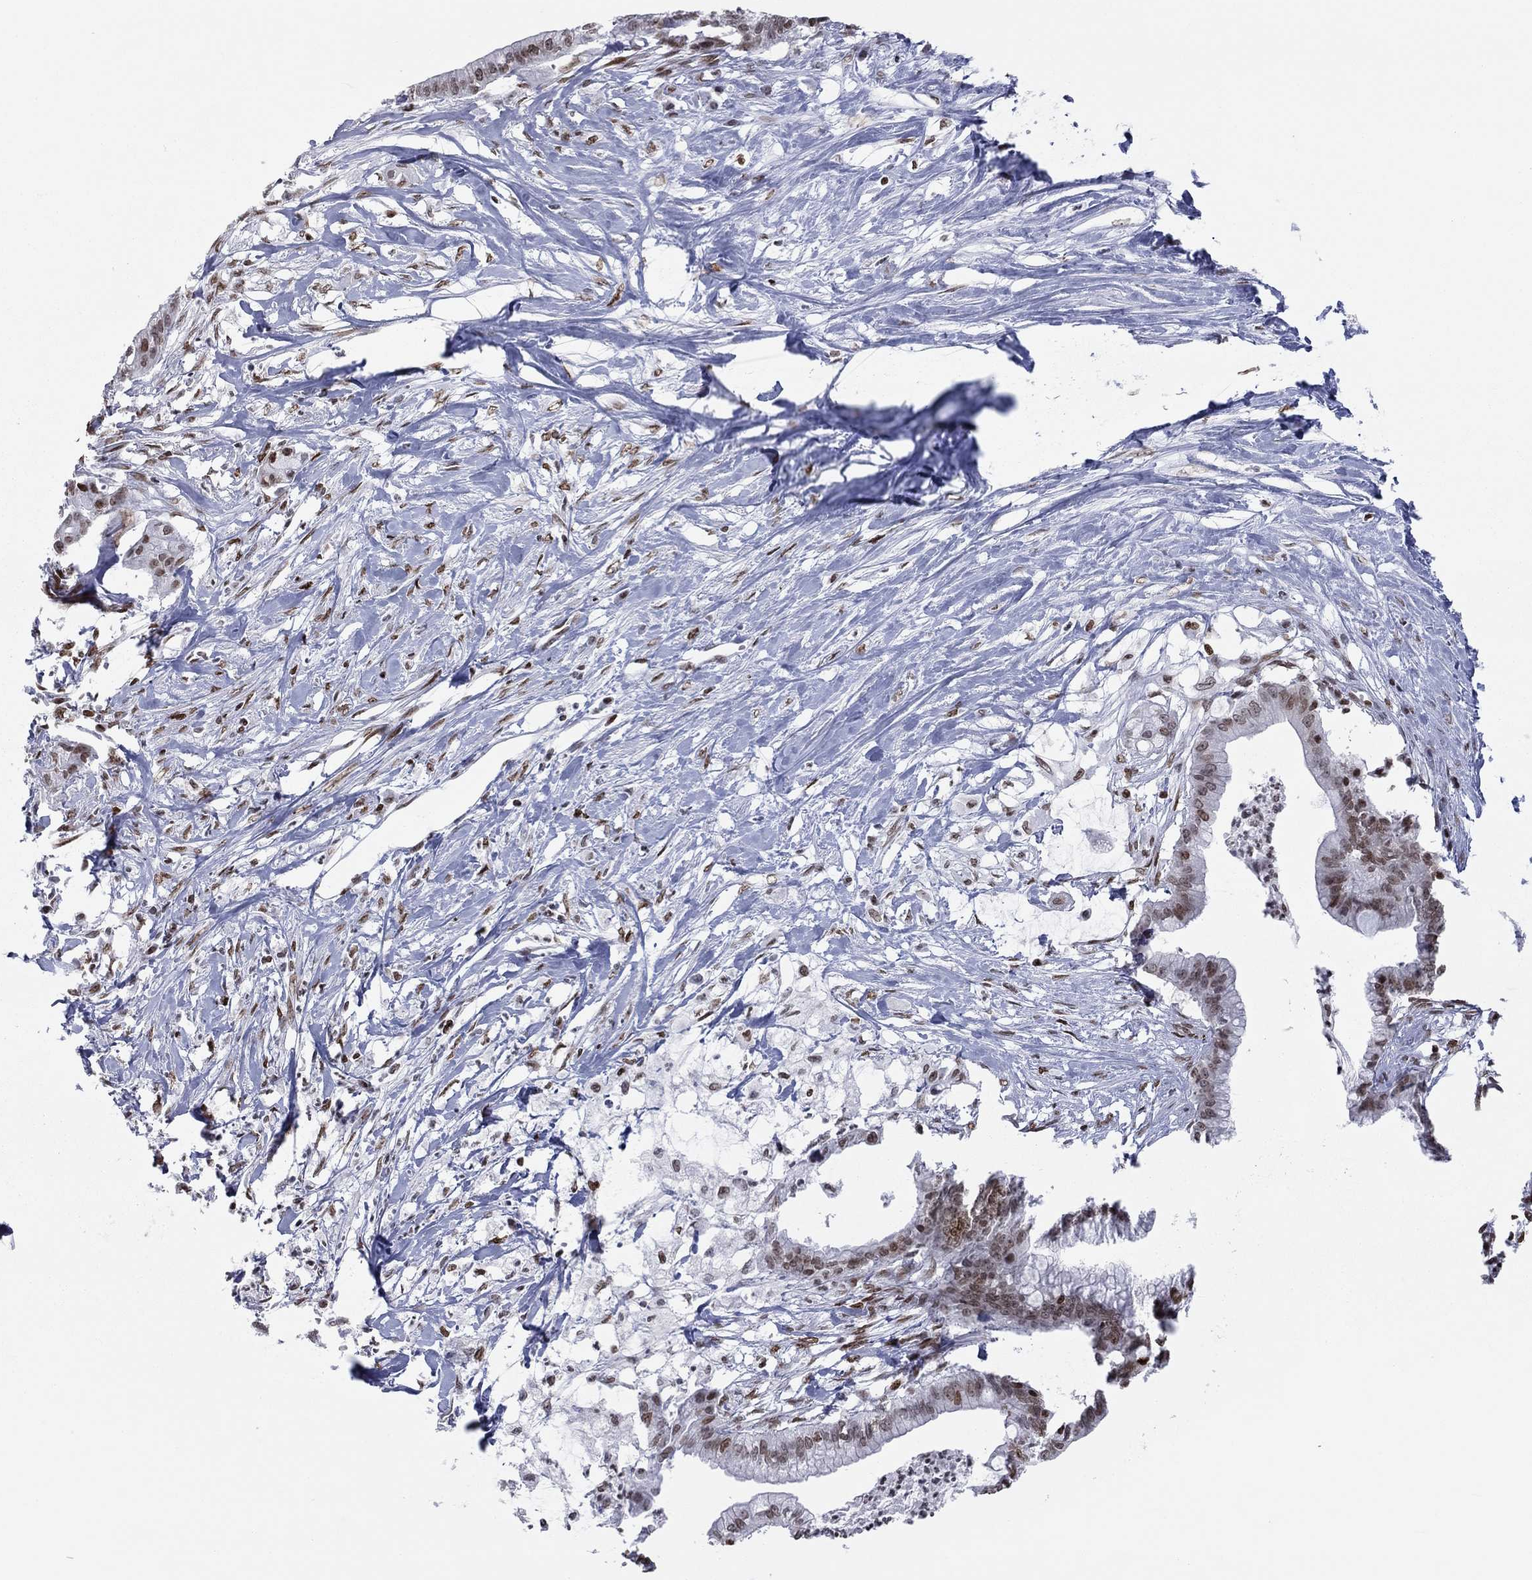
{"staining": {"intensity": "moderate", "quantity": ">75%", "location": "nuclear"}, "tissue": "pancreatic cancer", "cell_type": "Tumor cells", "image_type": "cancer", "snomed": [{"axis": "morphology", "description": "Normal tissue, NOS"}, {"axis": "morphology", "description": "Adenocarcinoma, NOS"}, {"axis": "topography", "description": "Pancreas"}], "caption": "A high-resolution micrograph shows immunohistochemistry staining of pancreatic cancer (adenocarcinoma), which reveals moderate nuclear positivity in approximately >75% of tumor cells. Nuclei are stained in blue.", "gene": "H2AX", "patient": {"sex": "female", "age": 58}}